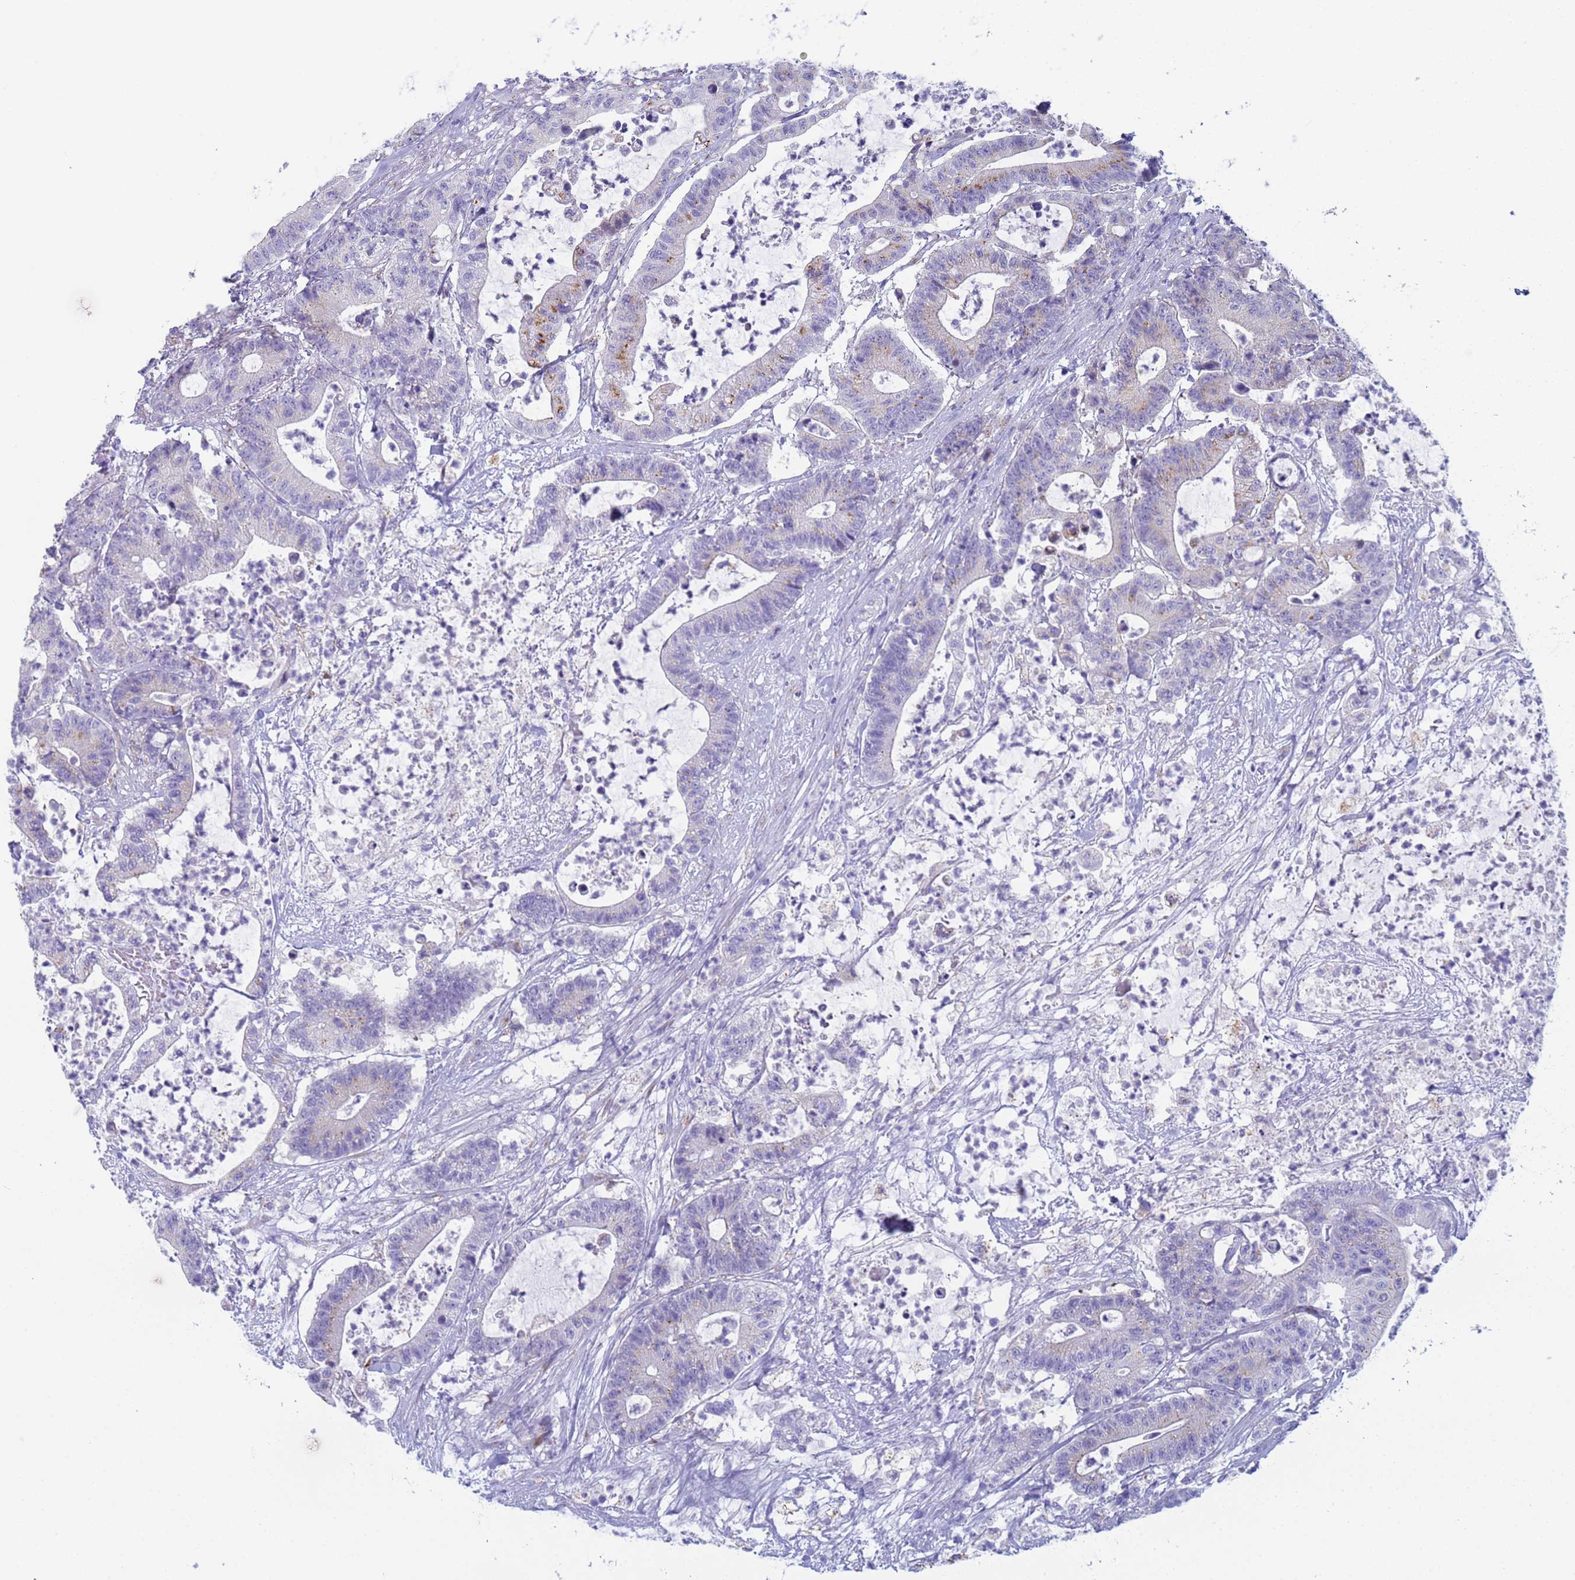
{"staining": {"intensity": "moderate", "quantity": "<25%", "location": "cytoplasmic/membranous"}, "tissue": "colorectal cancer", "cell_type": "Tumor cells", "image_type": "cancer", "snomed": [{"axis": "morphology", "description": "Adenocarcinoma, NOS"}, {"axis": "topography", "description": "Colon"}], "caption": "Tumor cells display moderate cytoplasmic/membranous expression in about <25% of cells in adenocarcinoma (colorectal). (DAB IHC with brightfield microscopy, high magnification).", "gene": "CR1", "patient": {"sex": "female", "age": 84}}